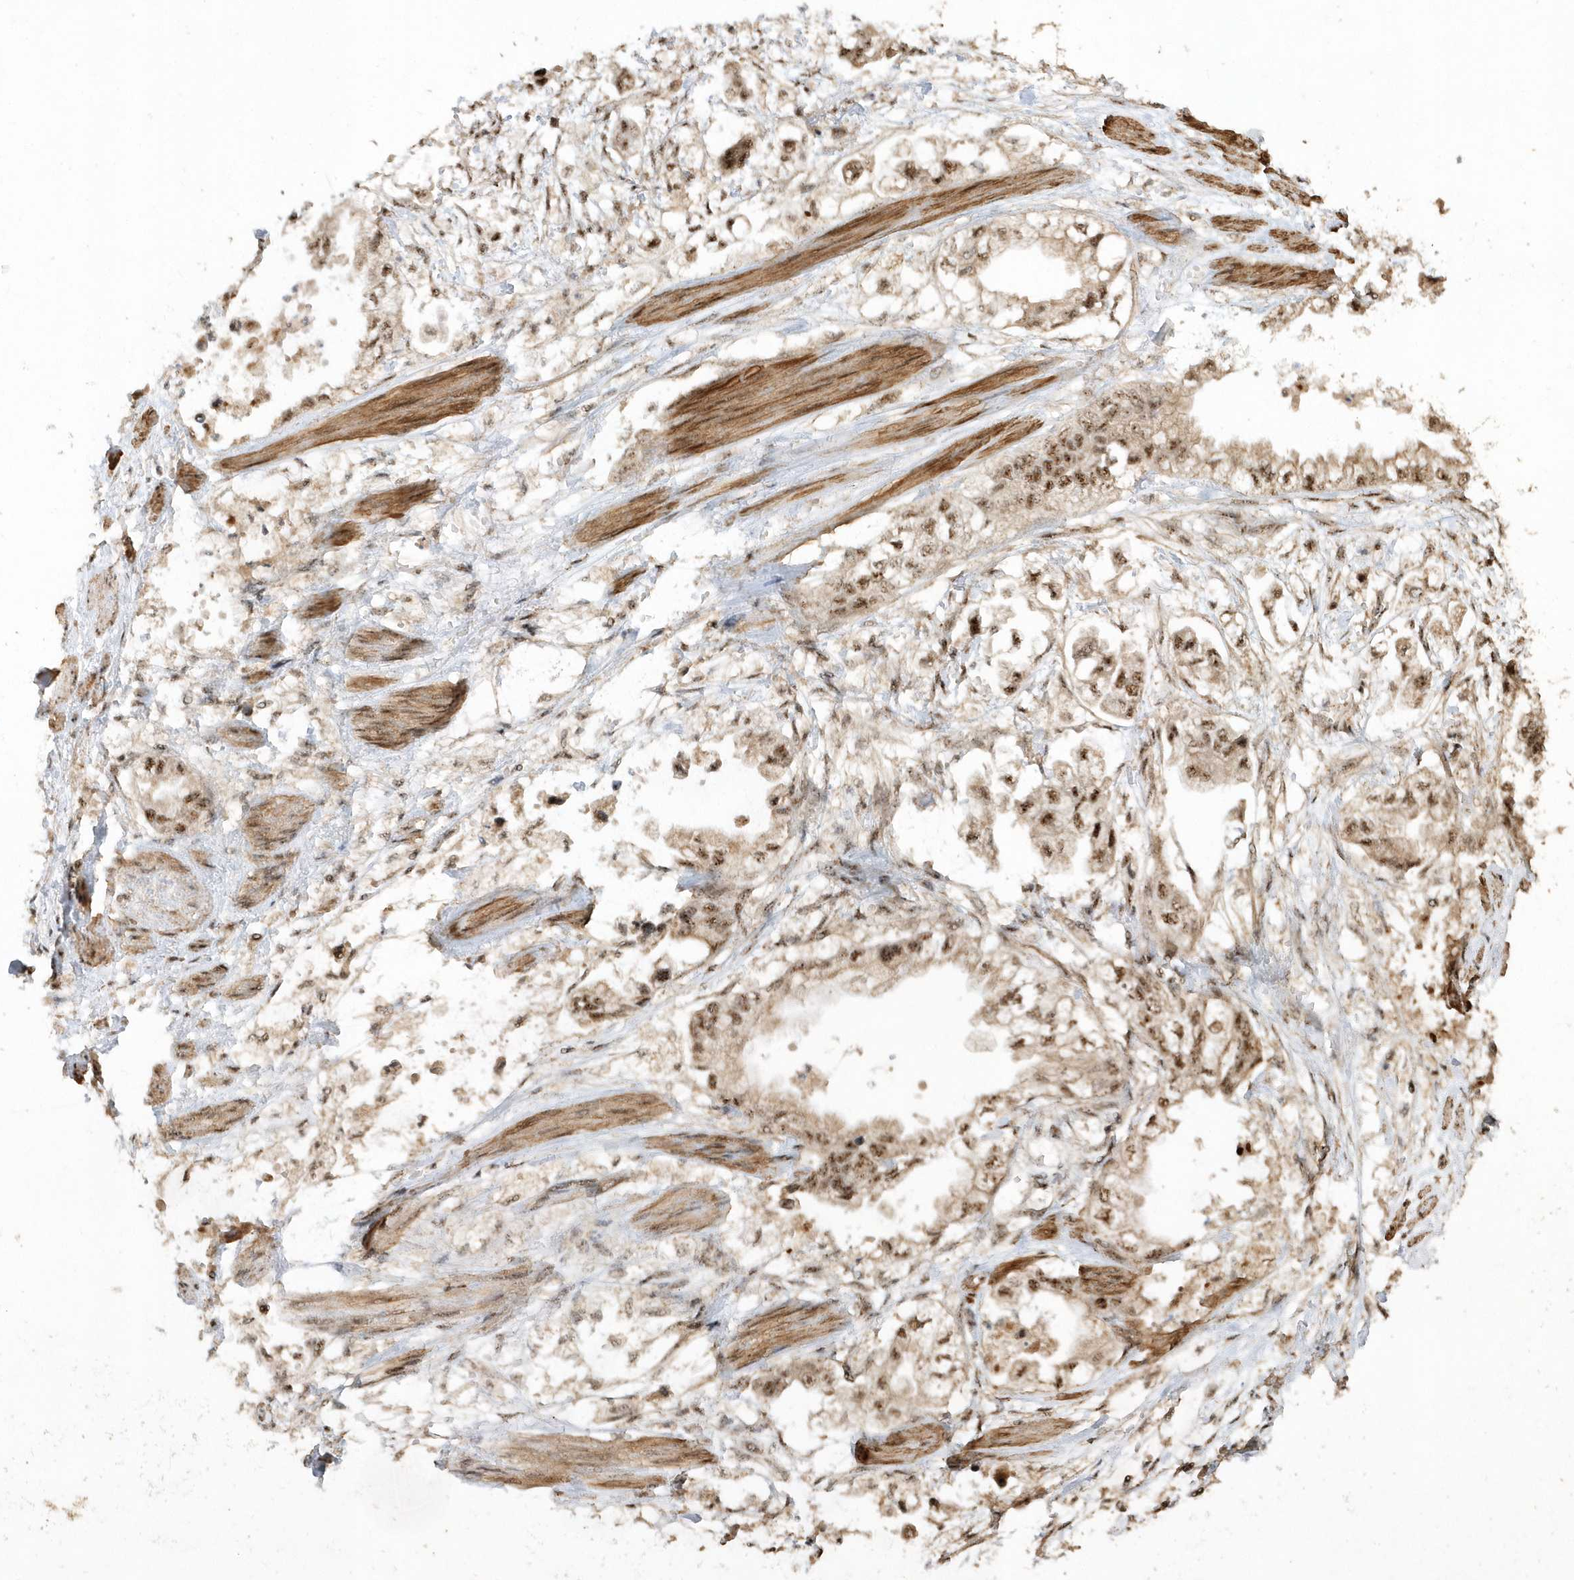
{"staining": {"intensity": "moderate", "quantity": ">75%", "location": "nuclear"}, "tissue": "stomach cancer", "cell_type": "Tumor cells", "image_type": "cancer", "snomed": [{"axis": "morphology", "description": "Adenocarcinoma, NOS"}, {"axis": "topography", "description": "Stomach"}], "caption": "Stomach cancer (adenocarcinoma) tissue reveals moderate nuclear expression in about >75% of tumor cells", "gene": "POLR3B", "patient": {"sex": "male", "age": 62}}